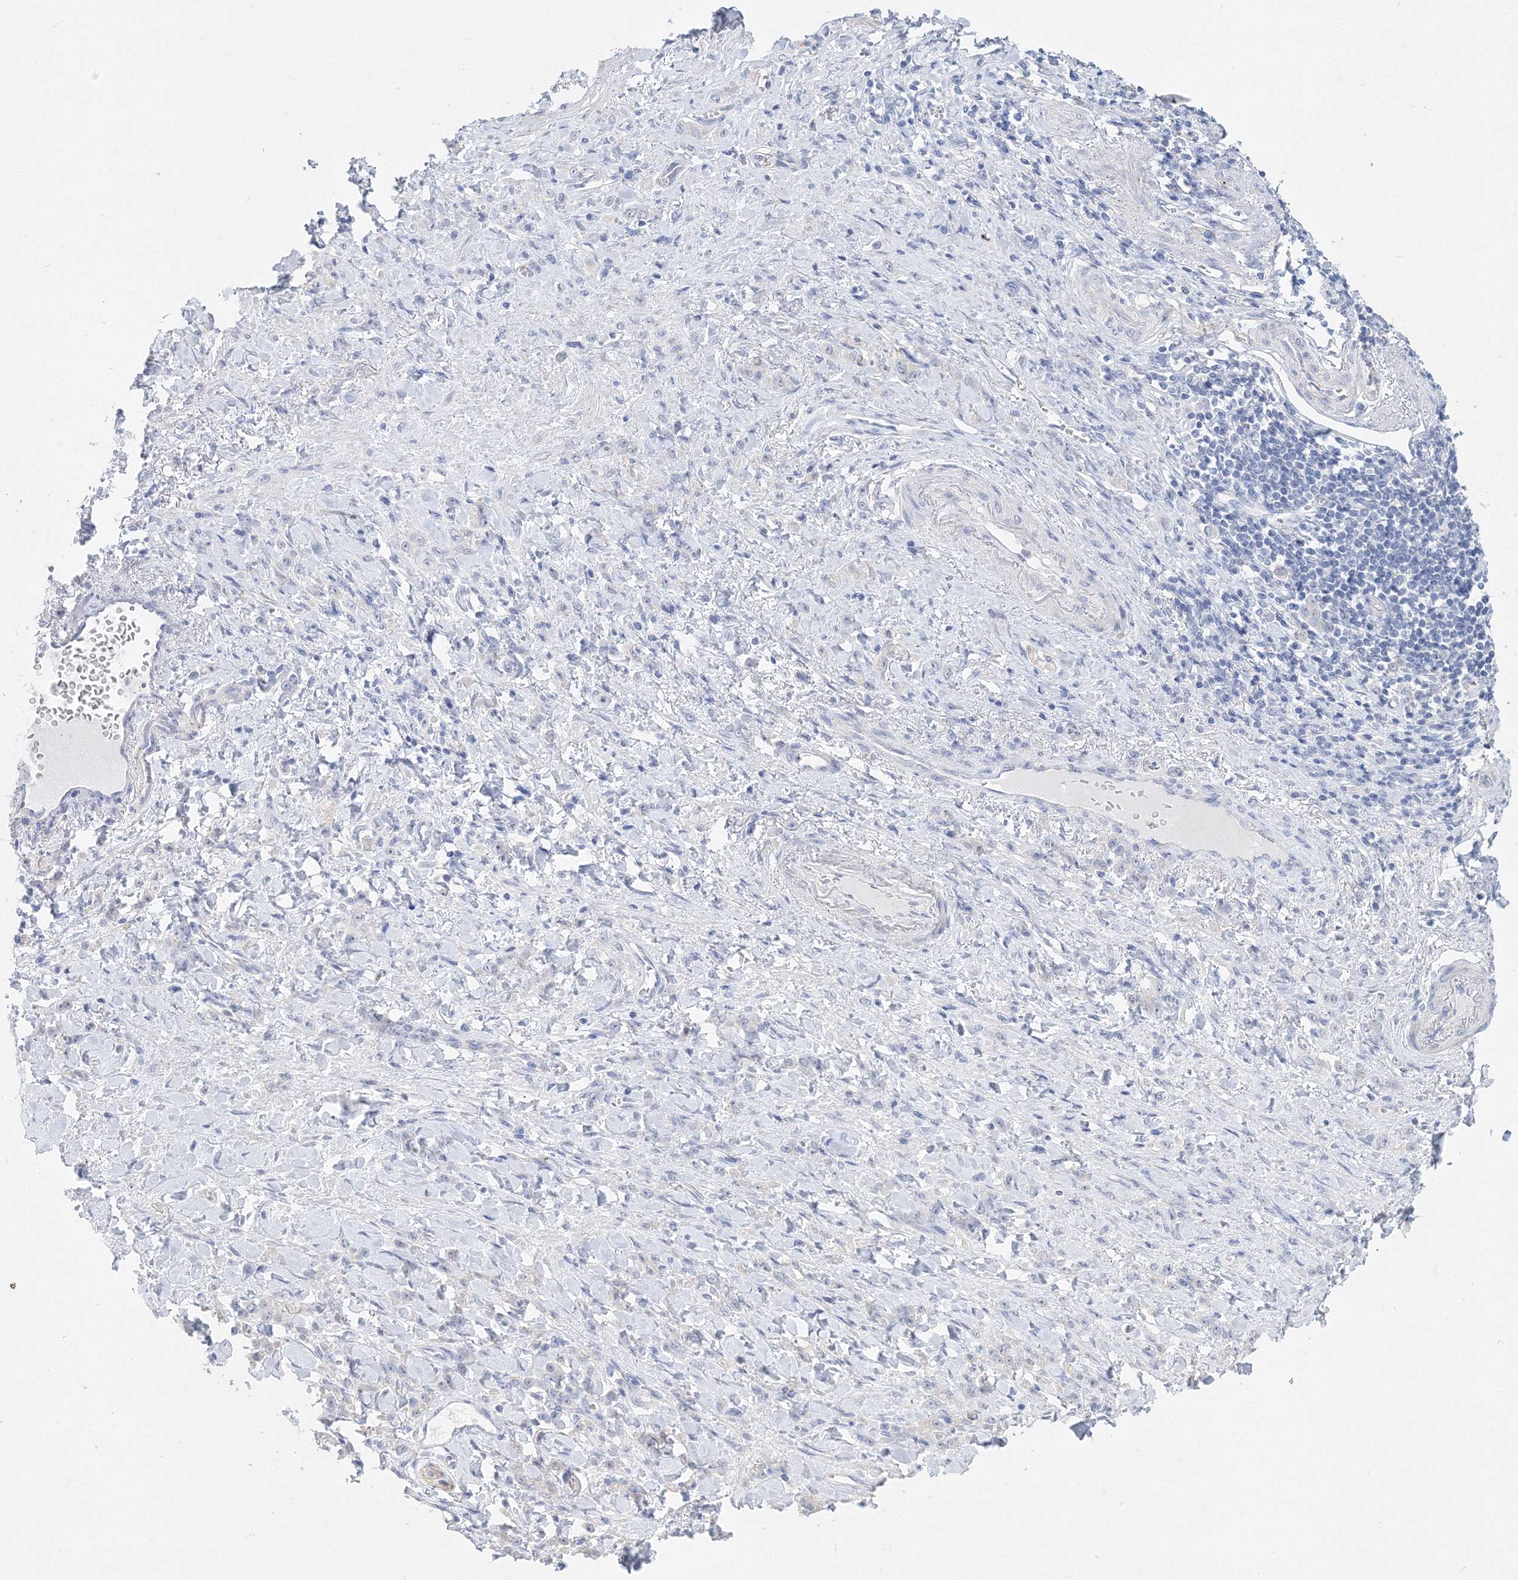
{"staining": {"intensity": "negative", "quantity": "none", "location": "none"}, "tissue": "stomach cancer", "cell_type": "Tumor cells", "image_type": "cancer", "snomed": [{"axis": "morphology", "description": "Normal tissue, NOS"}, {"axis": "morphology", "description": "Adenocarcinoma, NOS"}, {"axis": "topography", "description": "Stomach"}], "caption": "An IHC image of stomach adenocarcinoma is shown. There is no staining in tumor cells of stomach adenocarcinoma.", "gene": "AASDH", "patient": {"sex": "male", "age": 82}}